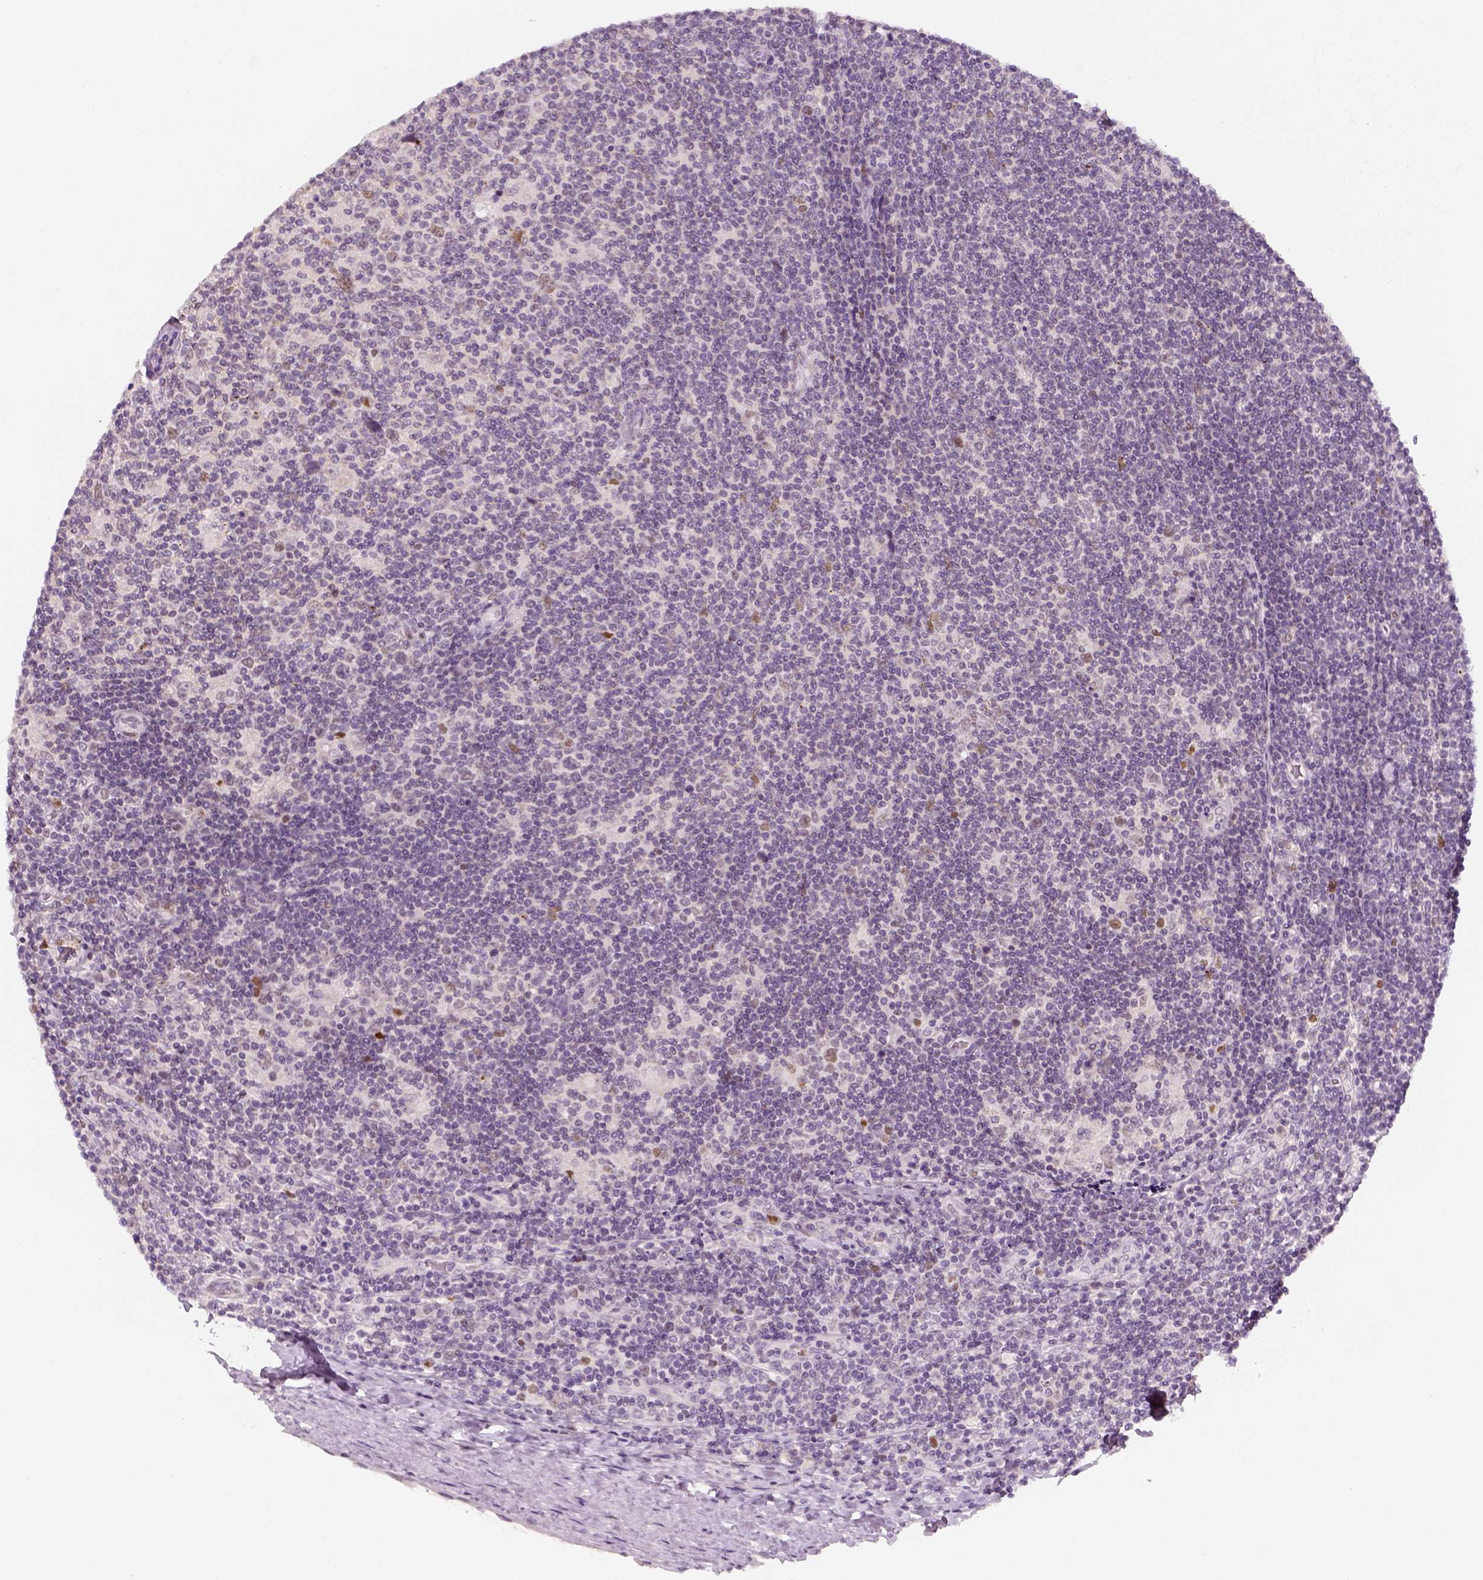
{"staining": {"intensity": "moderate", "quantity": ">75%", "location": "nuclear"}, "tissue": "lymphoma", "cell_type": "Tumor cells", "image_type": "cancer", "snomed": [{"axis": "morphology", "description": "Hodgkin's disease, NOS"}, {"axis": "topography", "description": "Lymph node"}], "caption": "Immunohistochemical staining of Hodgkin's disease reveals medium levels of moderate nuclear protein positivity in approximately >75% of tumor cells.", "gene": "TP53", "patient": {"sex": "male", "age": 40}}